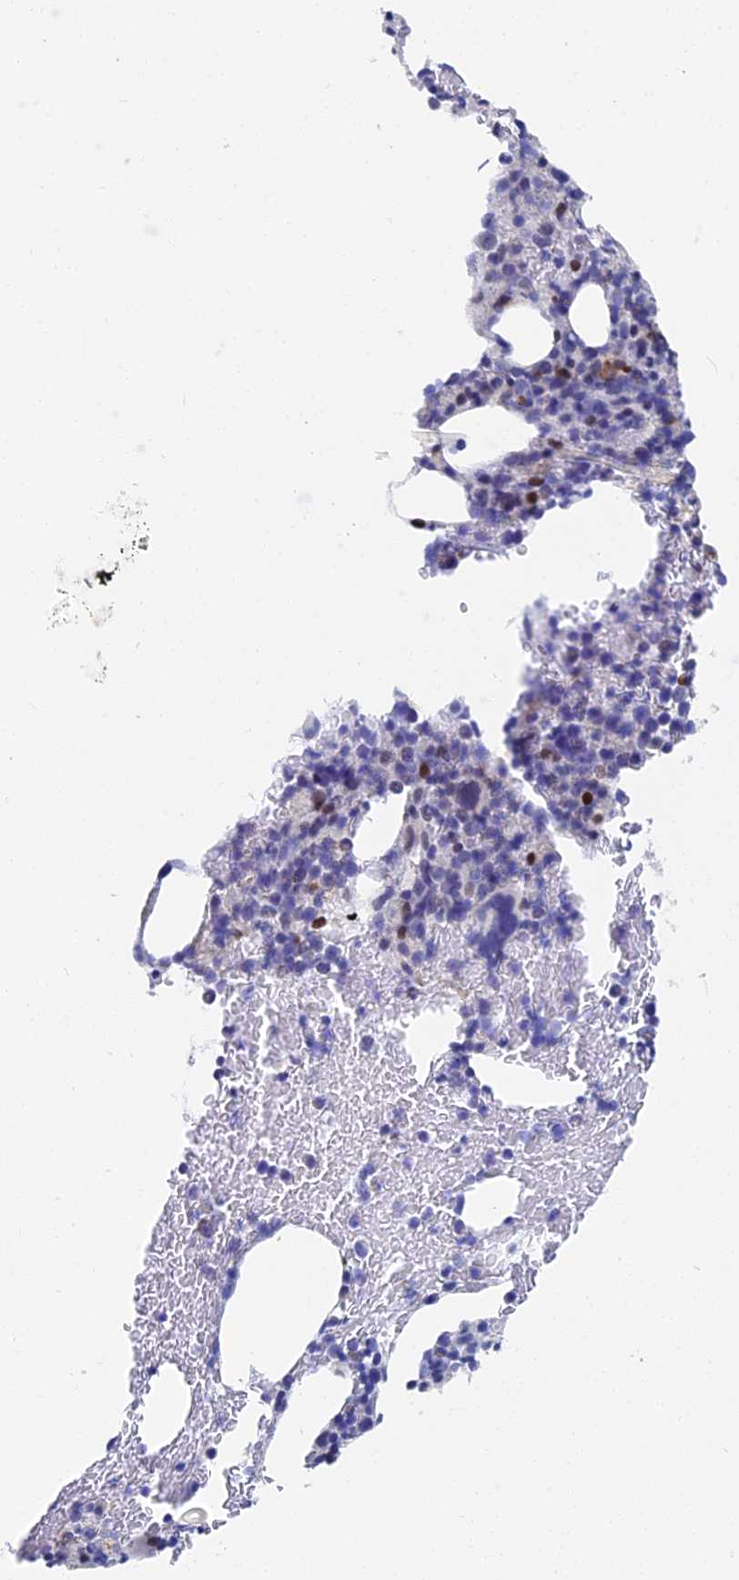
{"staining": {"intensity": "negative", "quantity": "none", "location": "none"}, "tissue": "bone marrow", "cell_type": "Hematopoietic cells", "image_type": "normal", "snomed": [{"axis": "morphology", "description": "Normal tissue, NOS"}, {"axis": "topography", "description": "Bone marrow"}], "caption": "This is an immunohistochemistry photomicrograph of unremarkable bone marrow. There is no expression in hematopoietic cells.", "gene": "VPS33B", "patient": {"sex": "male", "age": 74}}